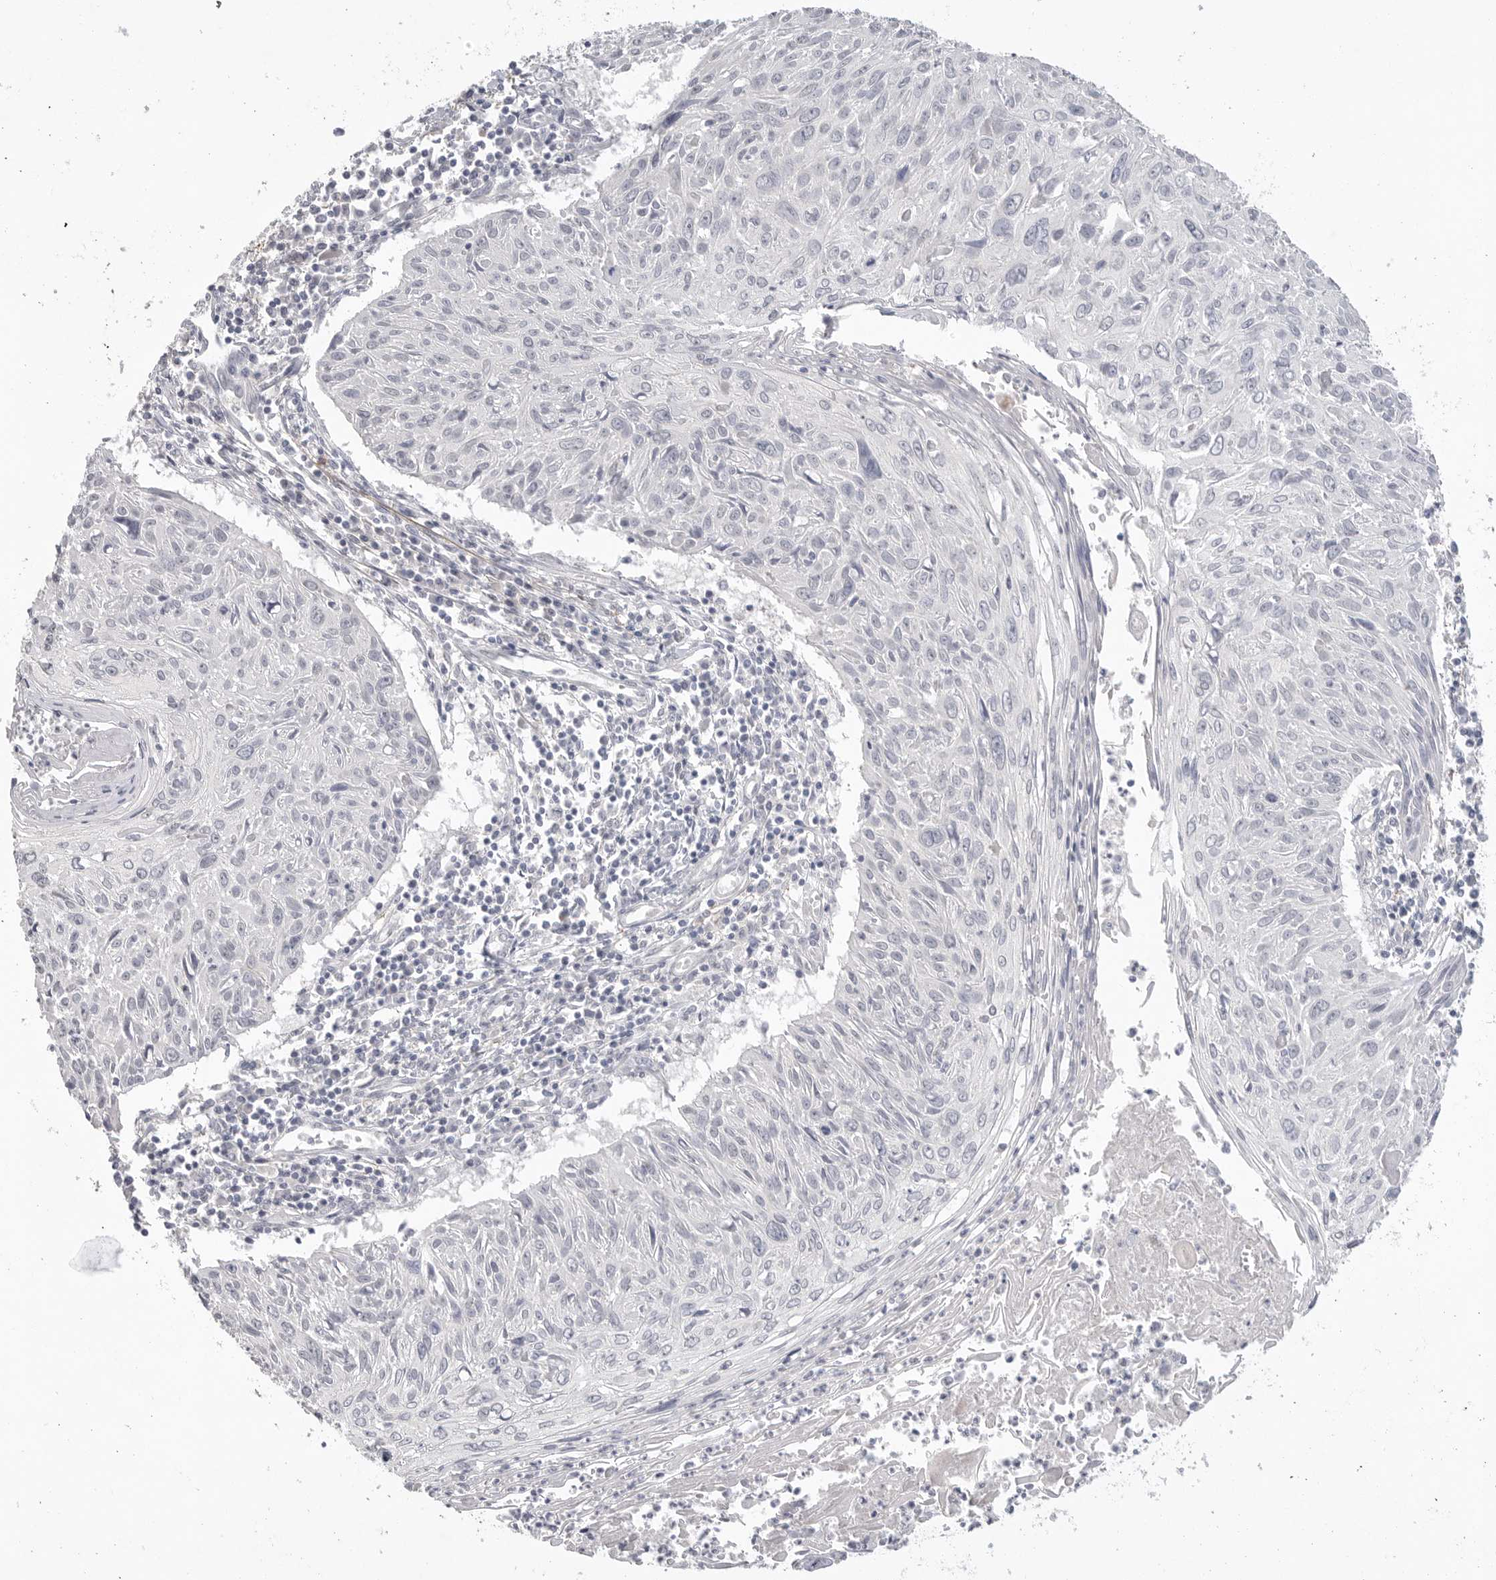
{"staining": {"intensity": "negative", "quantity": "none", "location": "none"}, "tissue": "cervical cancer", "cell_type": "Tumor cells", "image_type": "cancer", "snomed": [{"axis": "morphology", "description": "Squamous cell carcinoma, NOS"}, {"axis": "topography", "description": "Cervix"}], "caption": "An IHC micrograph of squamous cell carcinoma (cervical) is shown. There is no staining in tumor cells of squamous cell carcinoma (cervical).", "gene": "FBN2", "patient": {"sex": "female", "age": 51}}